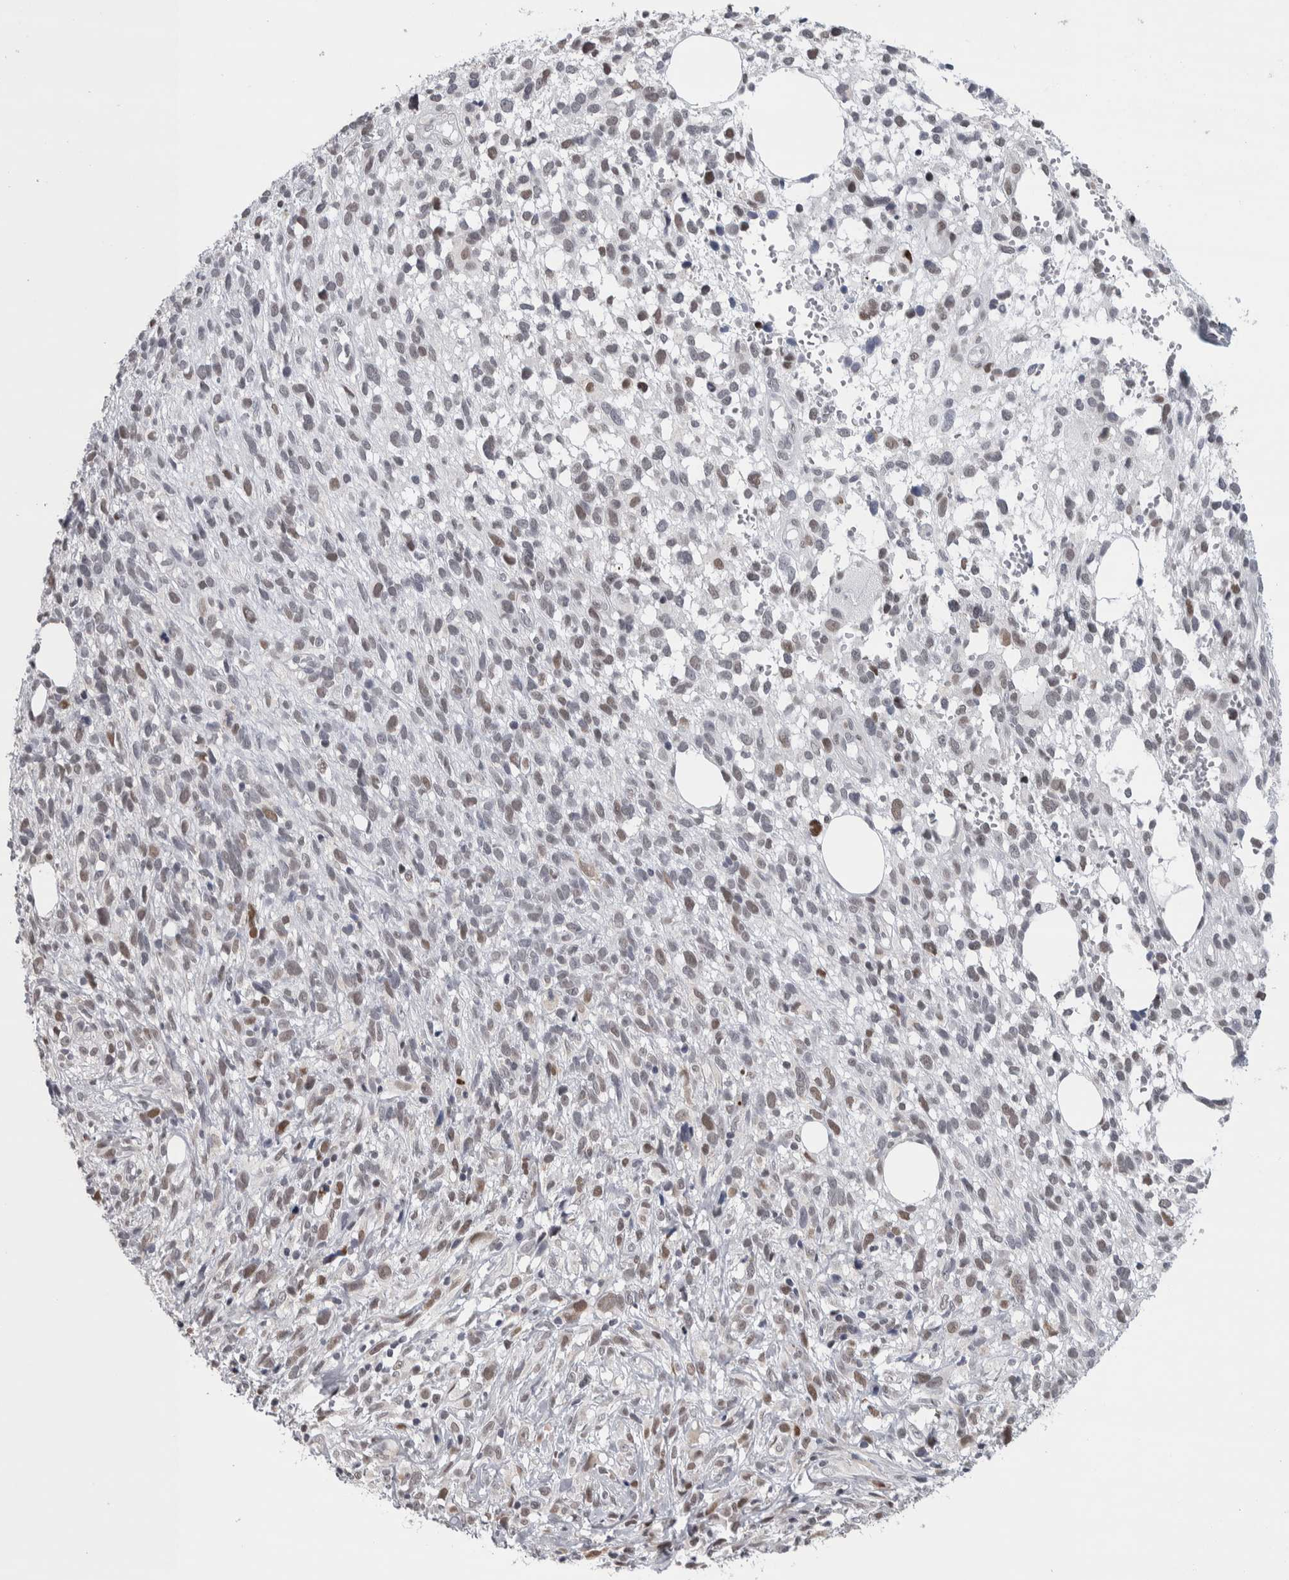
{"staining": {"intensity": "moderate", "quantity": "<25%", "location": "nuclear"}, "tissue": "melanoma", "cell_type": "Tumor cells", "image_type": "cancer", "snomed": [{"axis": "morphology", "description": "Malignant melanoma, NOS"}, {"axis": "topography", "description": "Skin"}], "caption": "DAB (3,3'-diaminobenzidine) immunohistochemical staining of human malignant melanoma demonstrates moderate nuclear protein expression in about <25% of tumor cells. (DAB IHC, brown staining for protein, blue staining for nuclei).", "gene": "HEXIM2", "patient": {"sex": "female", "age": 55}}